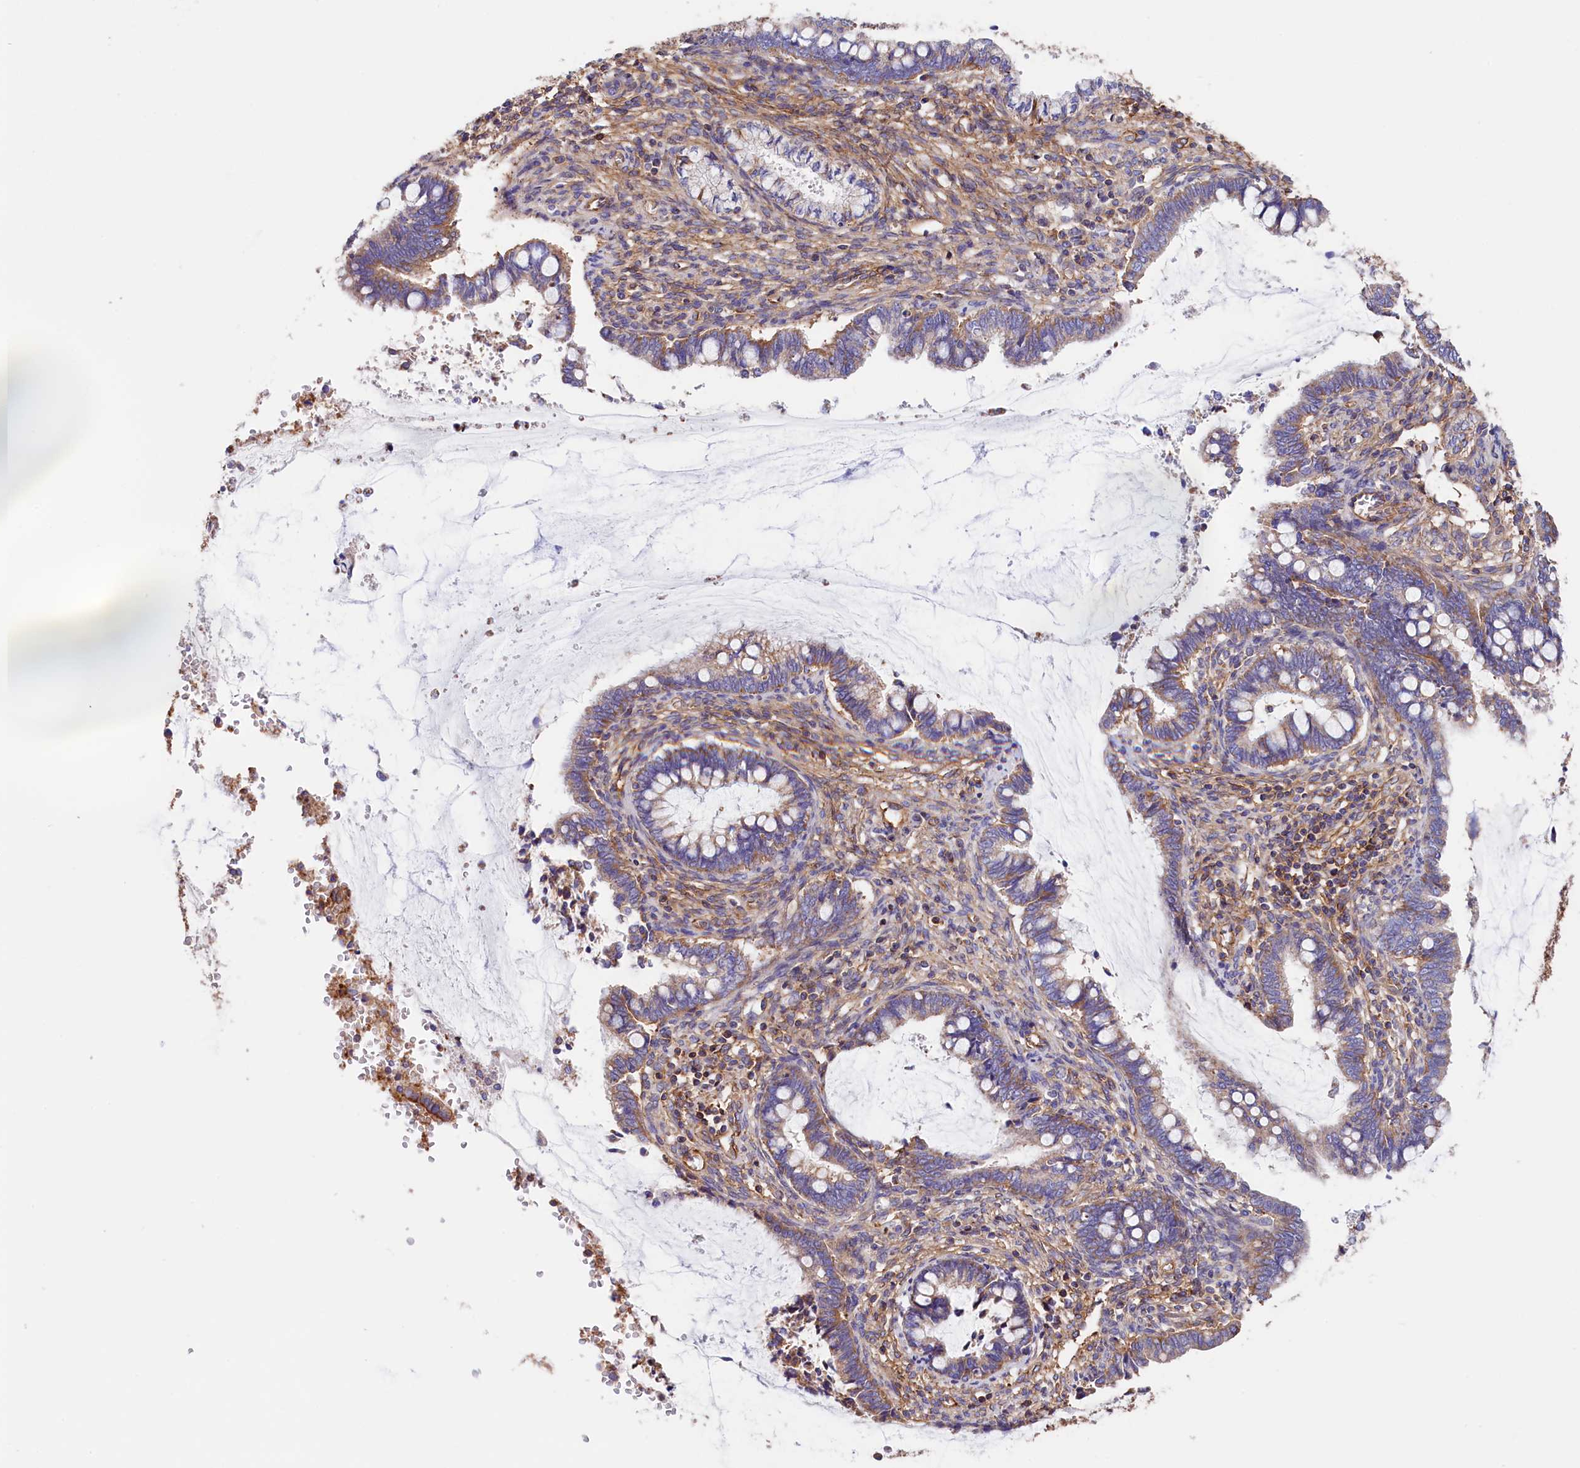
{"staining": {"intensity": "moderate", "quantity": "25%-75%", "location": "cytoplasmic/membranous"}, "tissue": "cervical cancer", "cell_type": "Tumor cells", "image_type": "cancer", "snomed": [{"axis": "morphology", "description": "Adenocarcinoma, NOS"}, {"axis": "topography", "description": "Cervix"}], "caption": "Human cervical cancer (adenocarcinoma) stained for a protein (brown) displays moderate cytoplasmic/membranous positive expression in about 25%-75% of tumor cells.", "gene": "ATP2B4", "patient": {"sex": "female", "age": 44}}